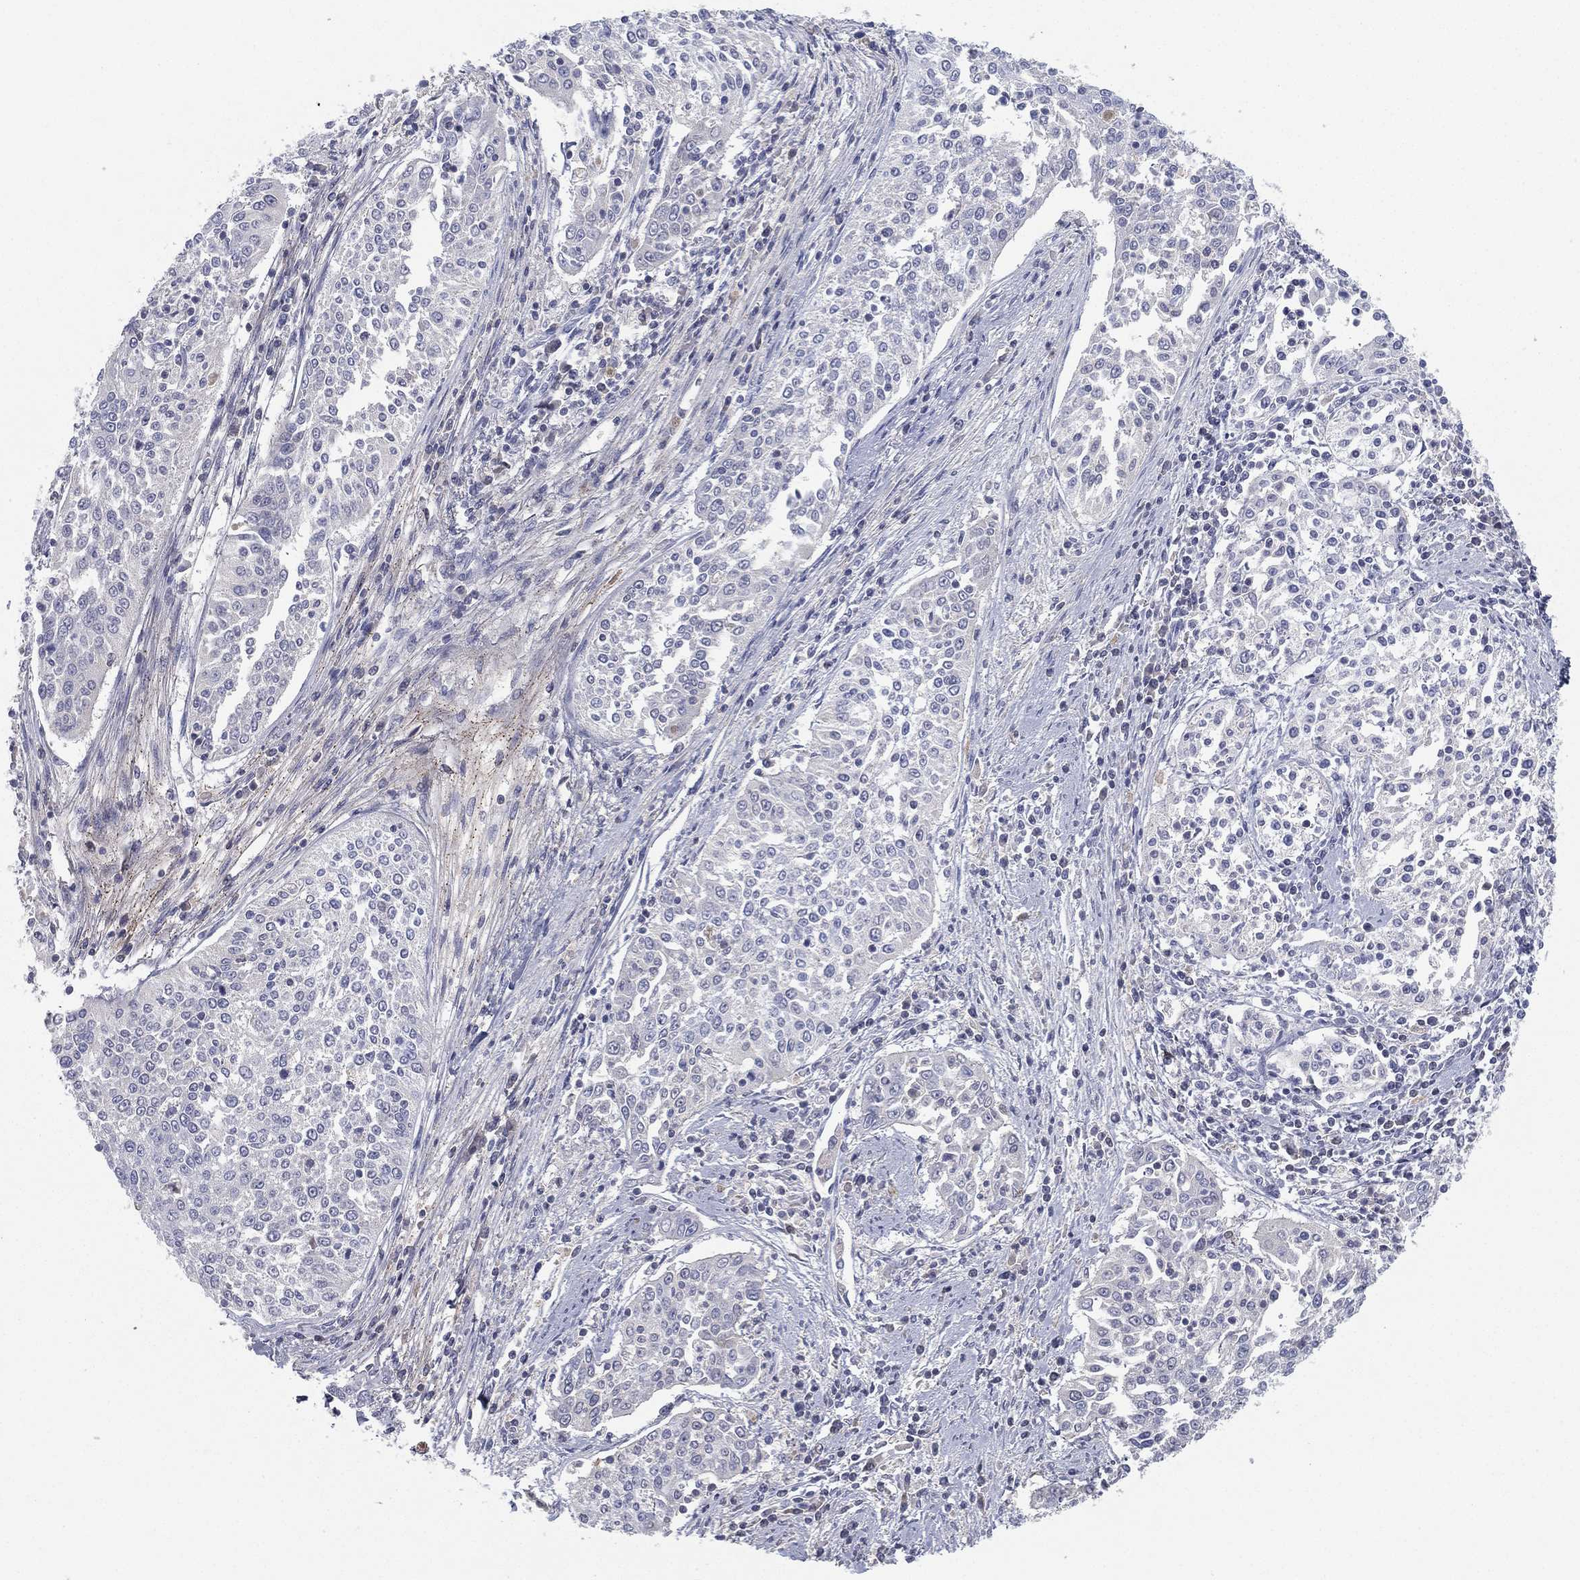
{"staining": {"intensity": "negative", "quantity": "none", "location": "none"}, "tissue": "cervical cancer", "cell_type": "Tumor cells", "image_type": "cancer", "snomed": [{"axis": "morphology", "description": "Squamous cell carcinoma, NOS"}, {"axis": "topography", "description": "Cervix"}], "caption": "Tumor cells are negative for brown protein staining in cervical cancer.", "gene": "CPT1B", "patient": {"sex": "female", "age": 41}}